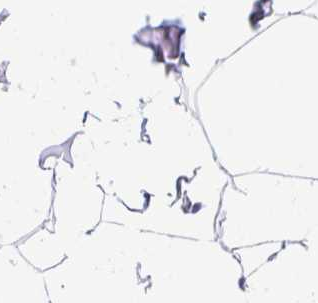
{"staining": {"intensity": "negative", "quantity": "none", "location": "none"}, "tissue": "breast", "cell_type": "Adipocytes", "image_type": "normal", "snomed": [{"axis": "morphology", "description": "Normal tissue, NOS"}, {"axis": "topography", "description": "Breast"}], "caption": "This is an immunohistochemistry image of normal breast. There is no positivity in adipocytes.", "gene": "ERP27", "patient": {"sex": "female", "age": 32}}